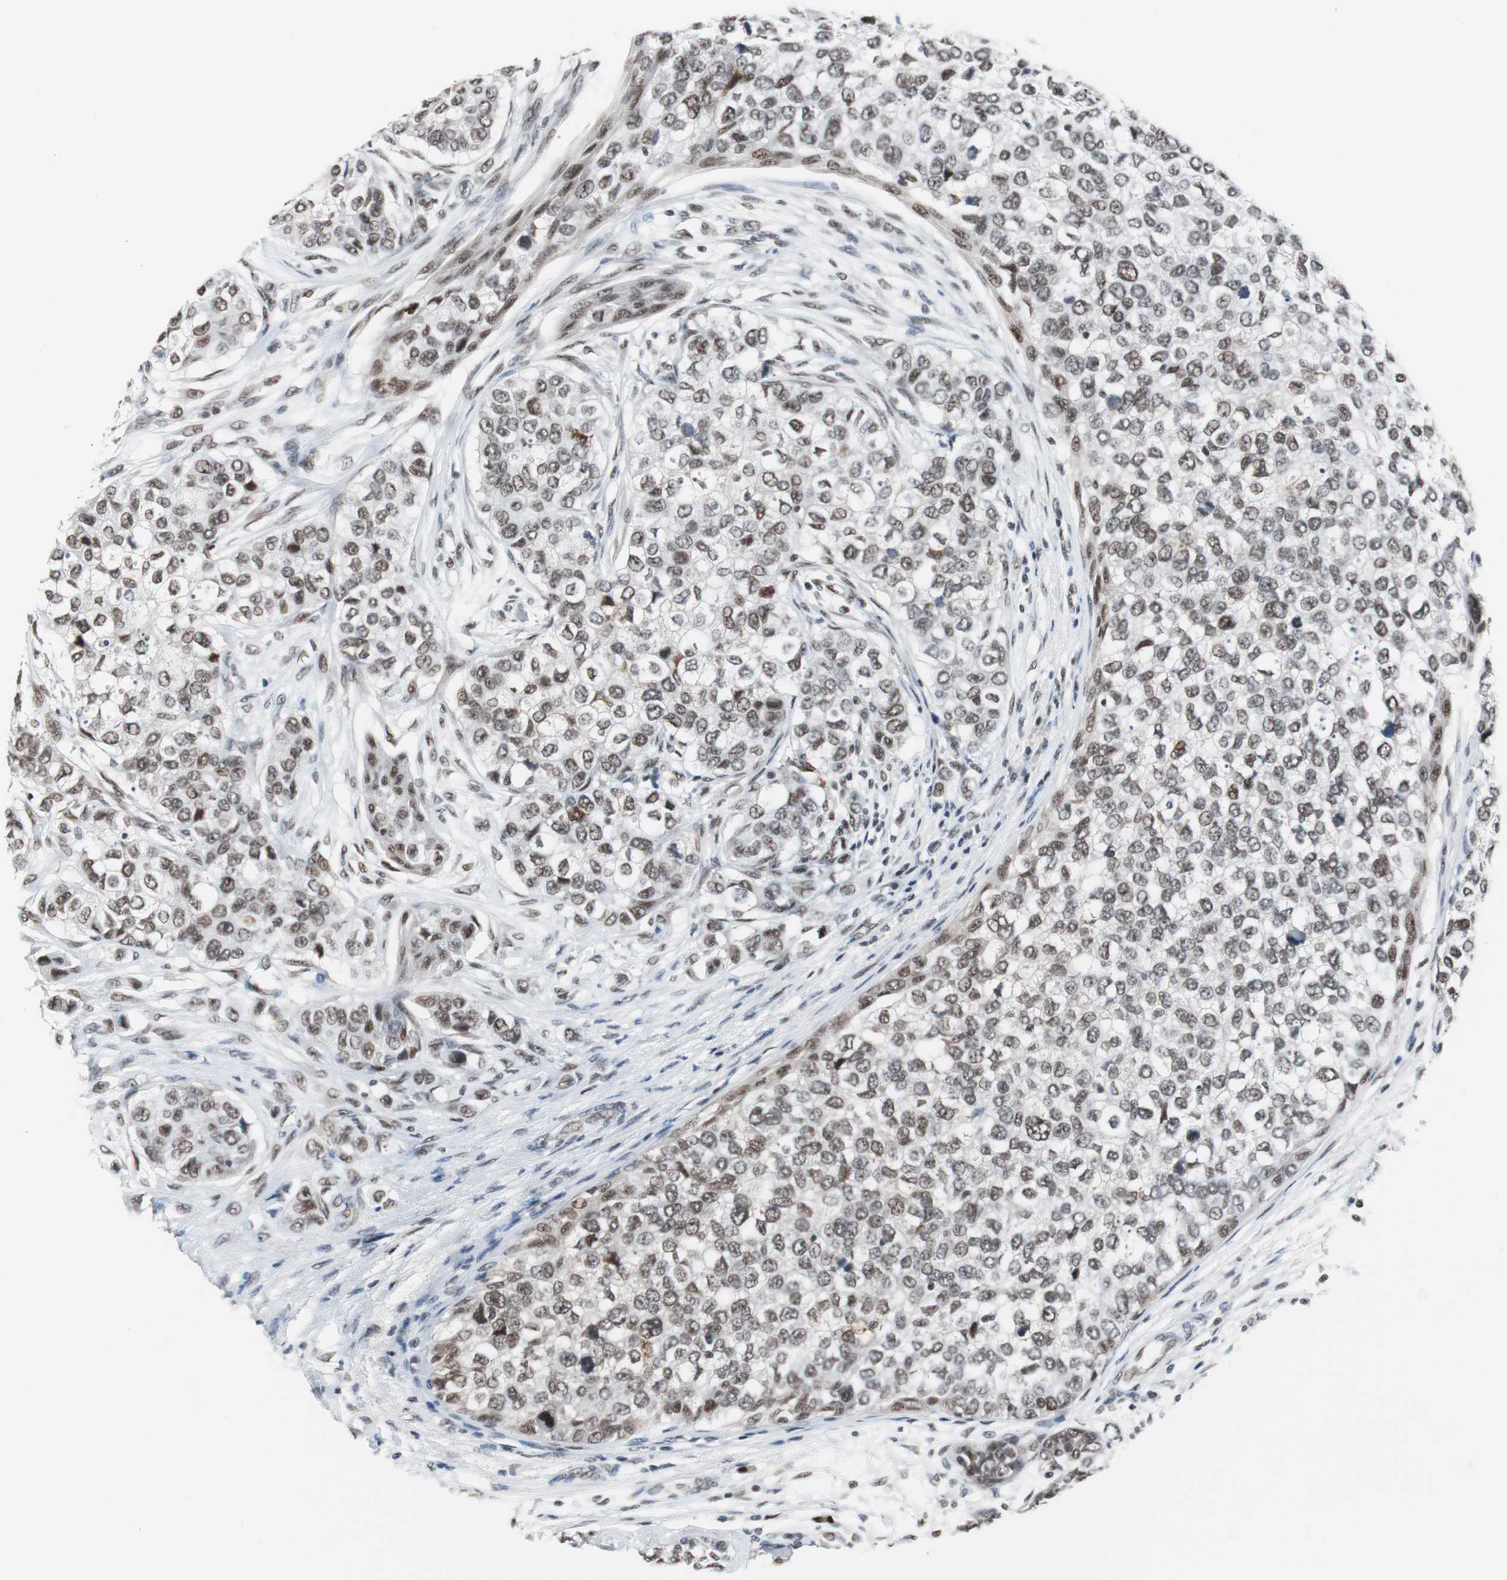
{"staining": {"intensity": "moderate", "quantity": ">75%", "location": "nuclear"}, "tissue": "breast cancer", "cell_type": "Tumor cells", "image_type": "cancer", "snomed": [{"axis": "morphology", "description": "Normal tissue, NOS"}, {"axis": "morphology", "description": "Duct carcinoma"}, {"axis": "topography", "description": "Breast"}], "caption": "About >75% of tumor cells in invasive ductal carcinoma (breast) display moderate nuclear protein expression as visualized by brown immunohistochemical staining.", "gene": "TAF7", "patient": {"sex": "female", "age": 49}}